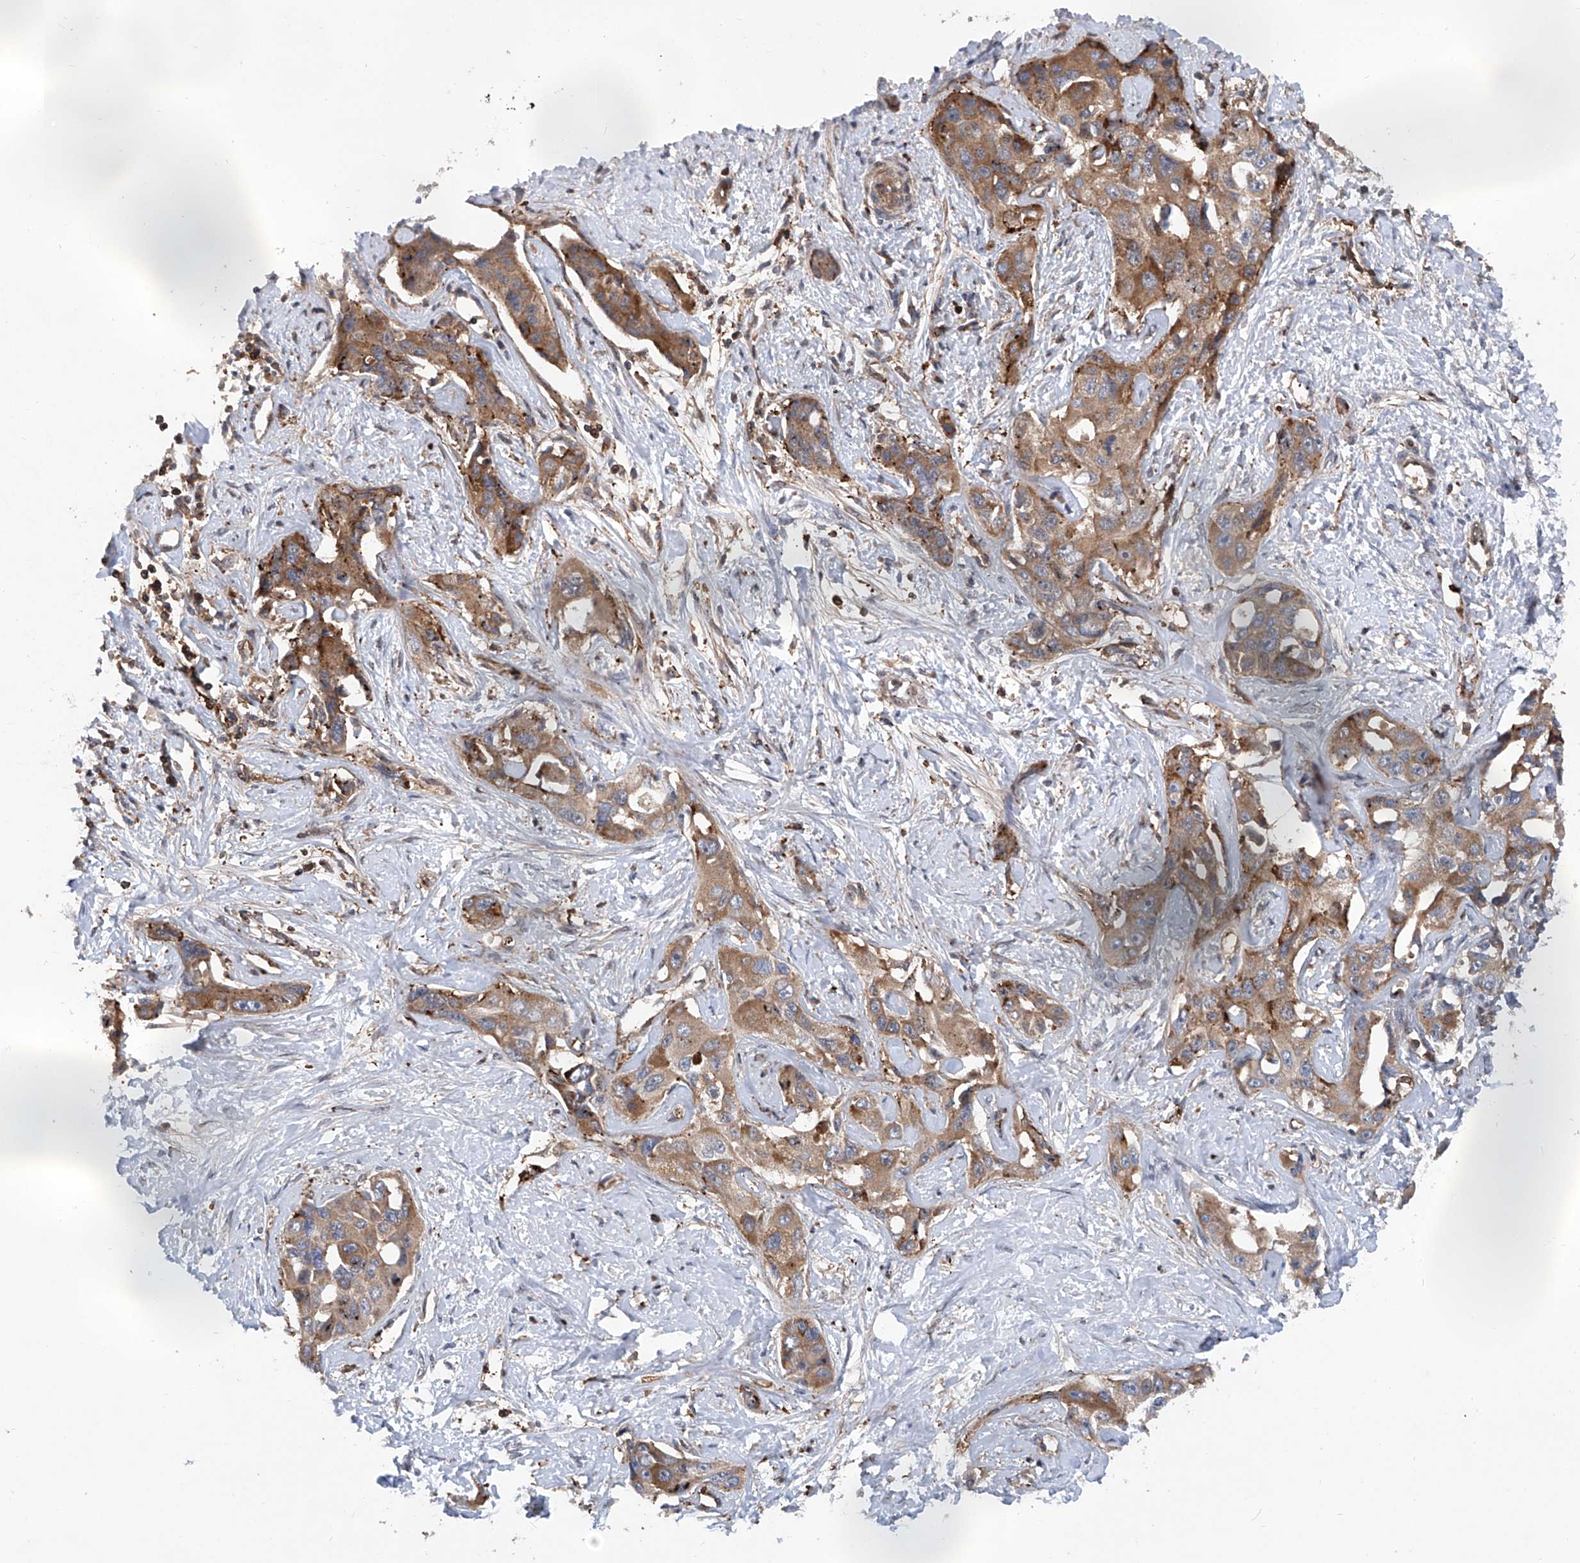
{"staining": {"intensity": "moderate", "quantity": ">75%", "location": "cytoplasmic/membranous"}, "tissue": "liver cancer", "cell_type": "Tumor cells", "image_type": "cancer", "snomed": [{"axis": "morphology", "description": "Cholangiocarcinoma"}, {"axis": "topography", "description": "Liver"}], "caption": "Protein expression analysis of liver cancer (cholangiocarcinoma) displays moderate cytoplasmic/membranous expression in approximately >75% of tumor cells.", "gene": "NT5C3A", "patient": {"sex": "male", "age": 59}}